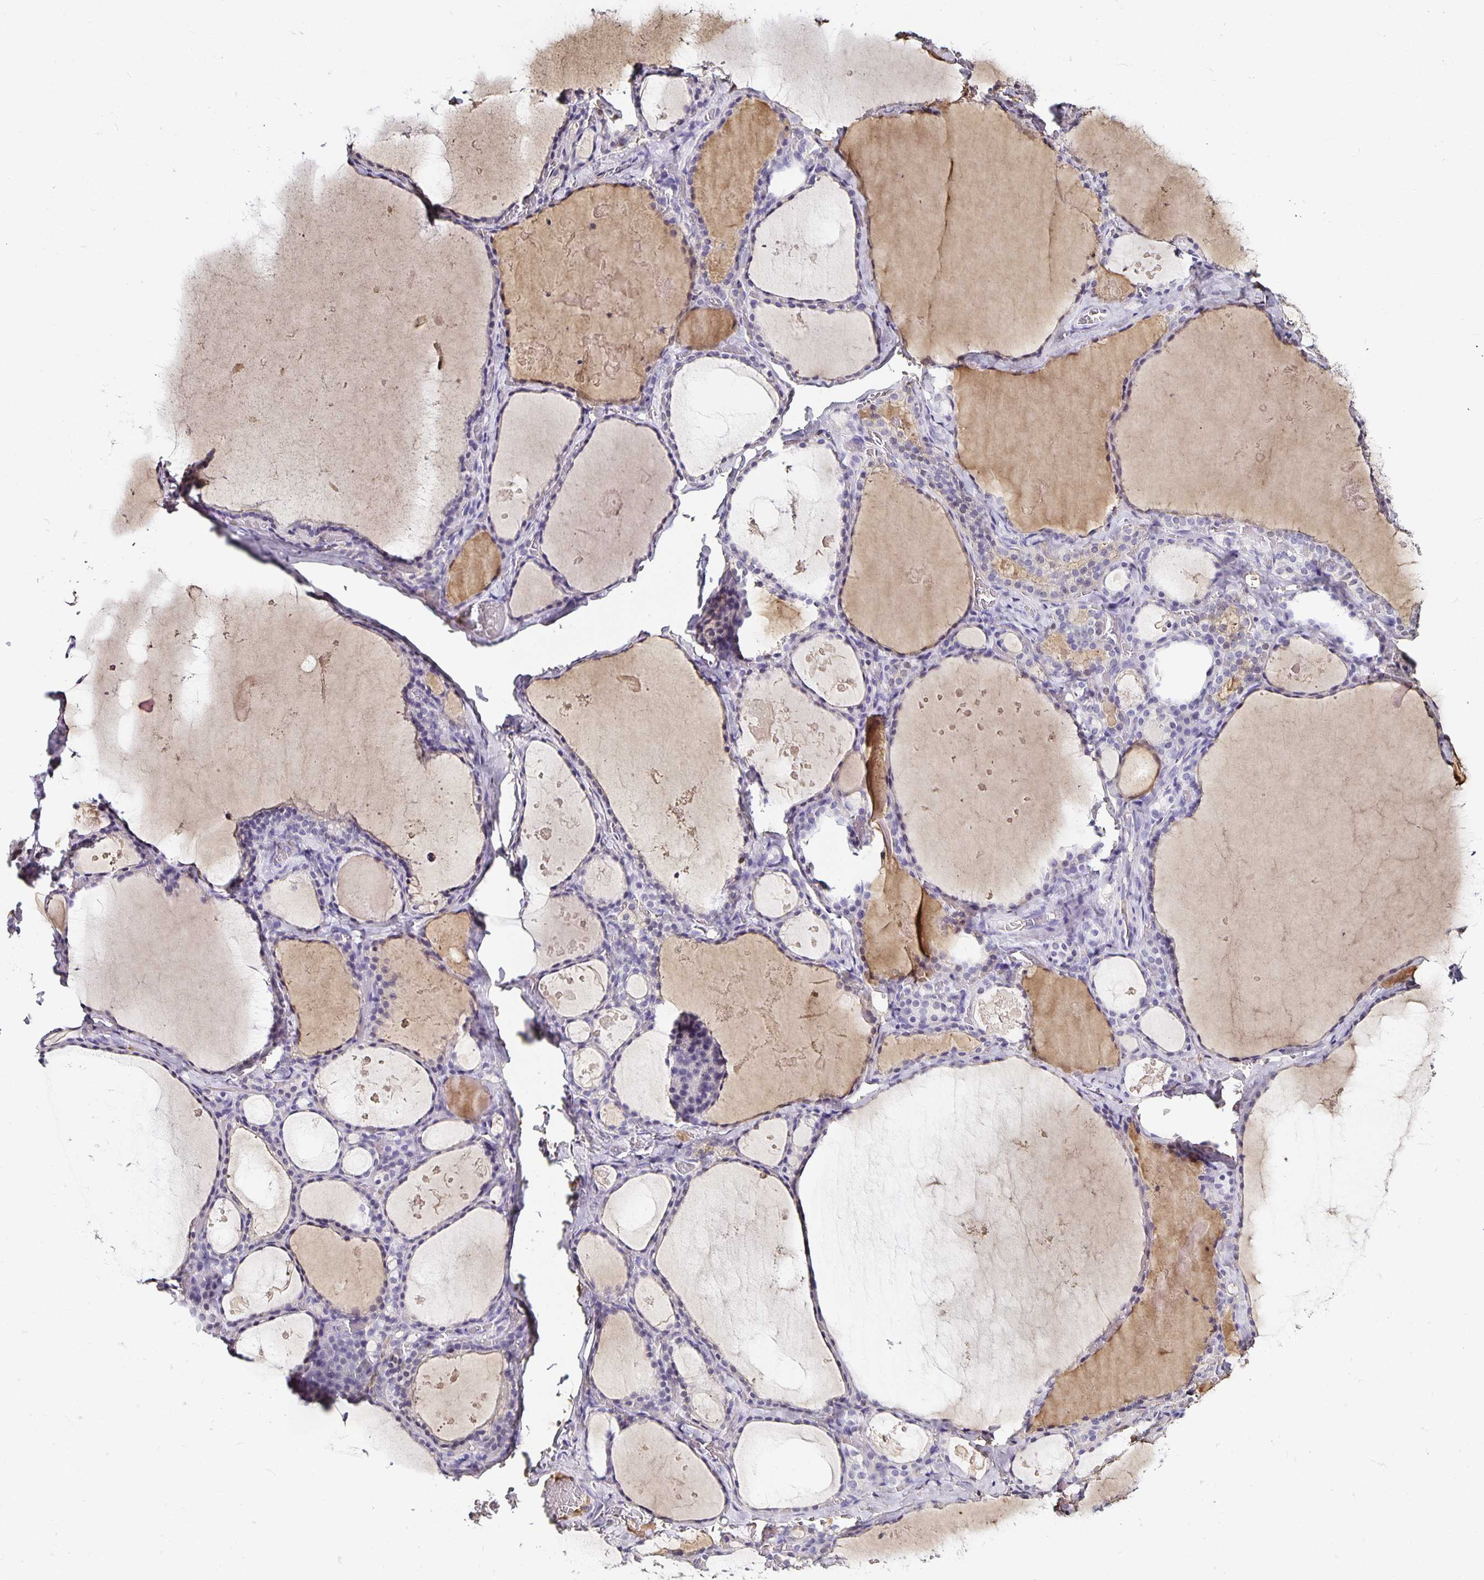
{"staining": {"intensity": "negative", "quantity": "none", "location": "none"}, "tissue": "thyroid gland", "cell_type": "Glandular cells", "image_type": "normal", "snomed": [{"axis": "morphology", "description": "Normal tissue, NOS"}, {"axis": "topography", "description": "Thyroid gland"}], "caption": "This photomicrograph is of normal thyroid gland stained with IHC to label a protein in brown with the nuclei are counter-stained blue. There is no expression in glandular cells.", "gene": "TTR", "patient": {"sex": "male", "age": 56}}